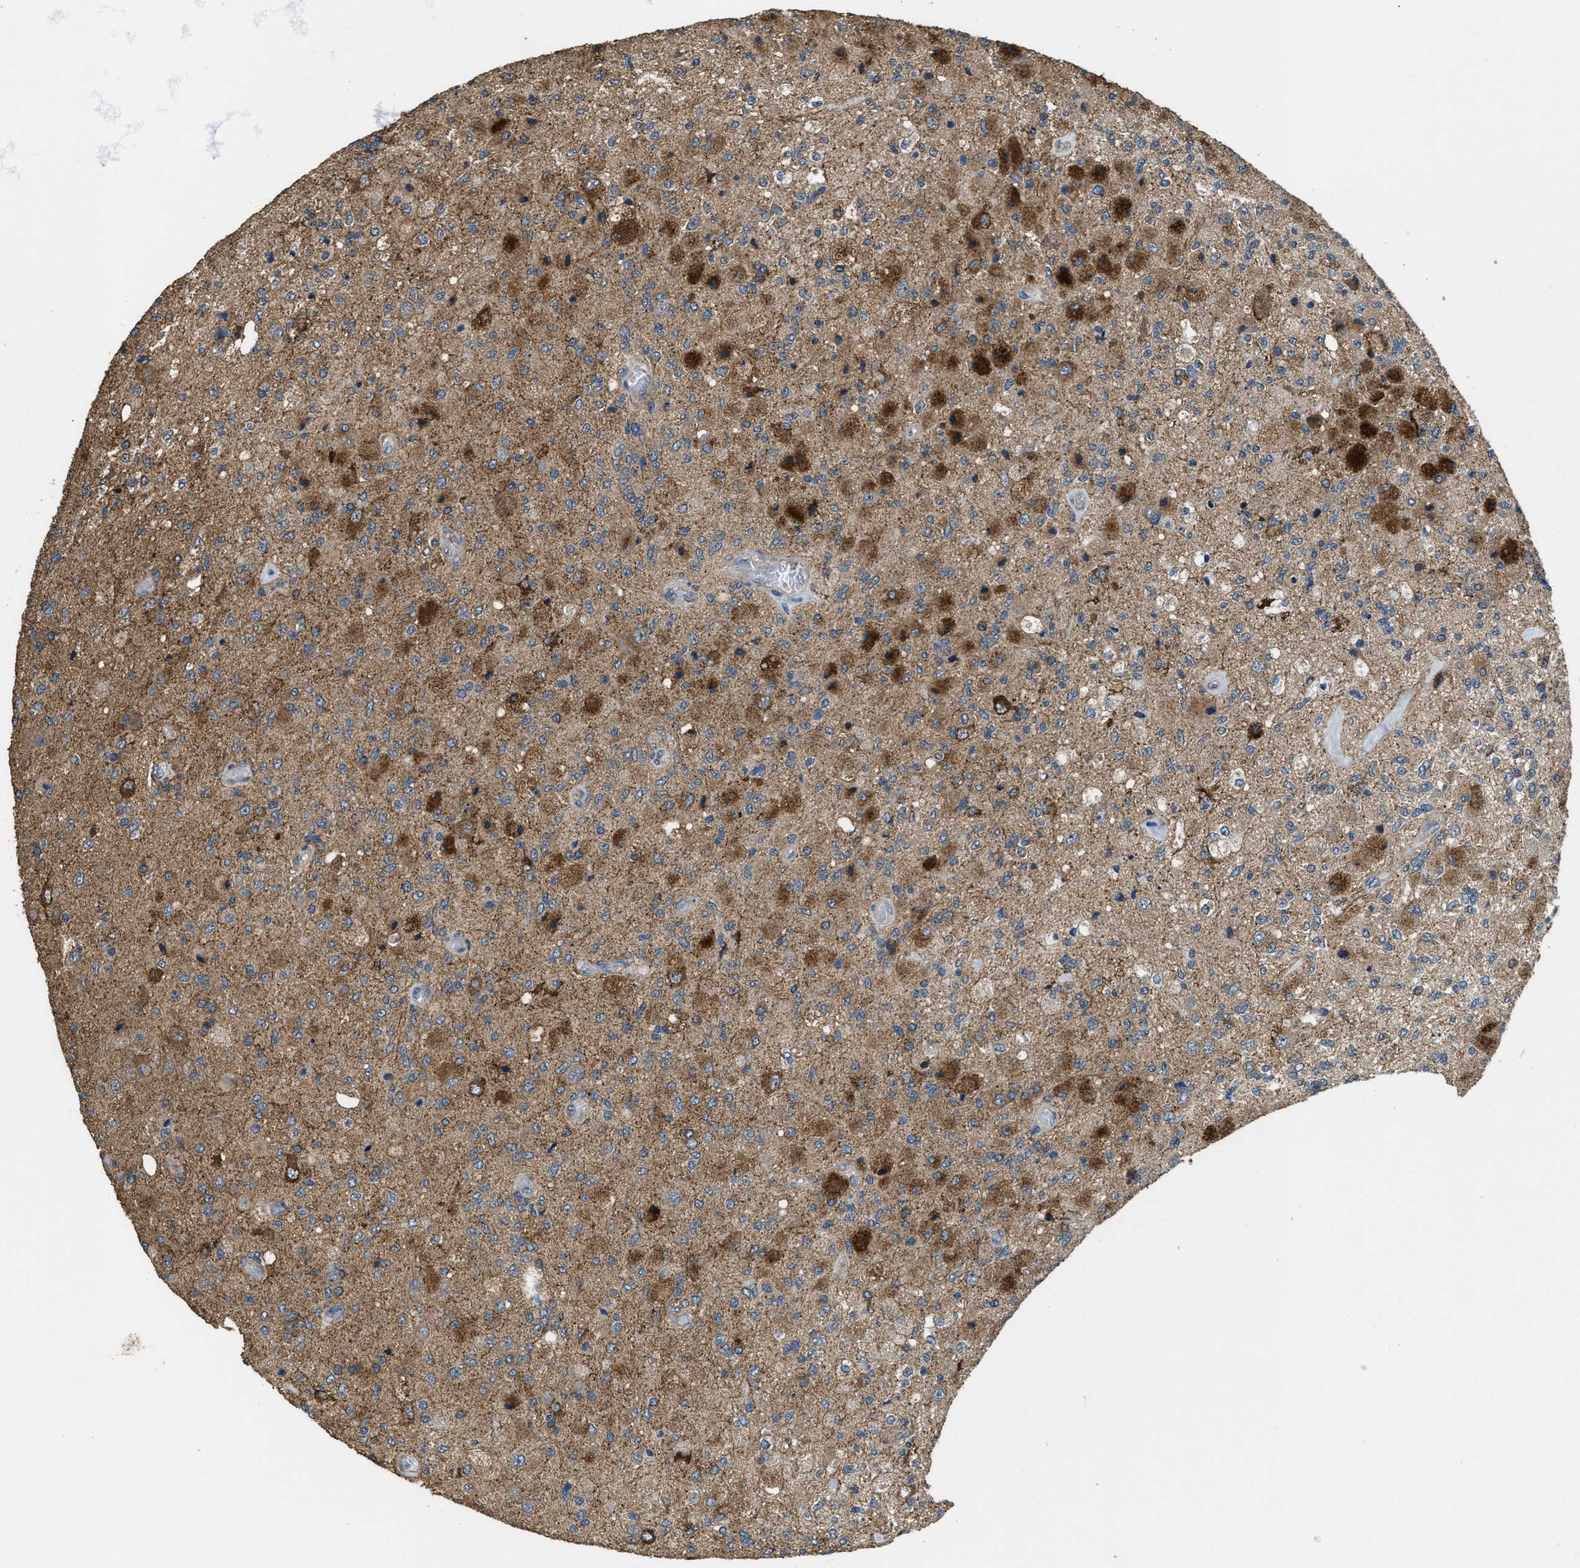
{"staining": {"intensity": "moderate", "quantity": ">75%", "location": "cytoplasmic/membranous"}, "tissue": "glioma", "cell_type": "Tumor cells", "image_type": "cancer", "snomed": [{"axis": "morphology", "description": "Normal tissue, NOS"}, {"axis": "morphology", "description": "Glioma, malignant, High grade"}, {"axis": "topography", "description": "Cerebral cortex"}], "caption": "A brown stain highlights moderate cytoplasmic/membranous positivity of a protein in human glioma tumor cells. The protein of interest is stained brown, and the nuclei are stained in blue (DAB IHC with brightfield microscopy, high magnification).", "gene": "THBS2", "patient": {"sex": "male", "age": 77}}